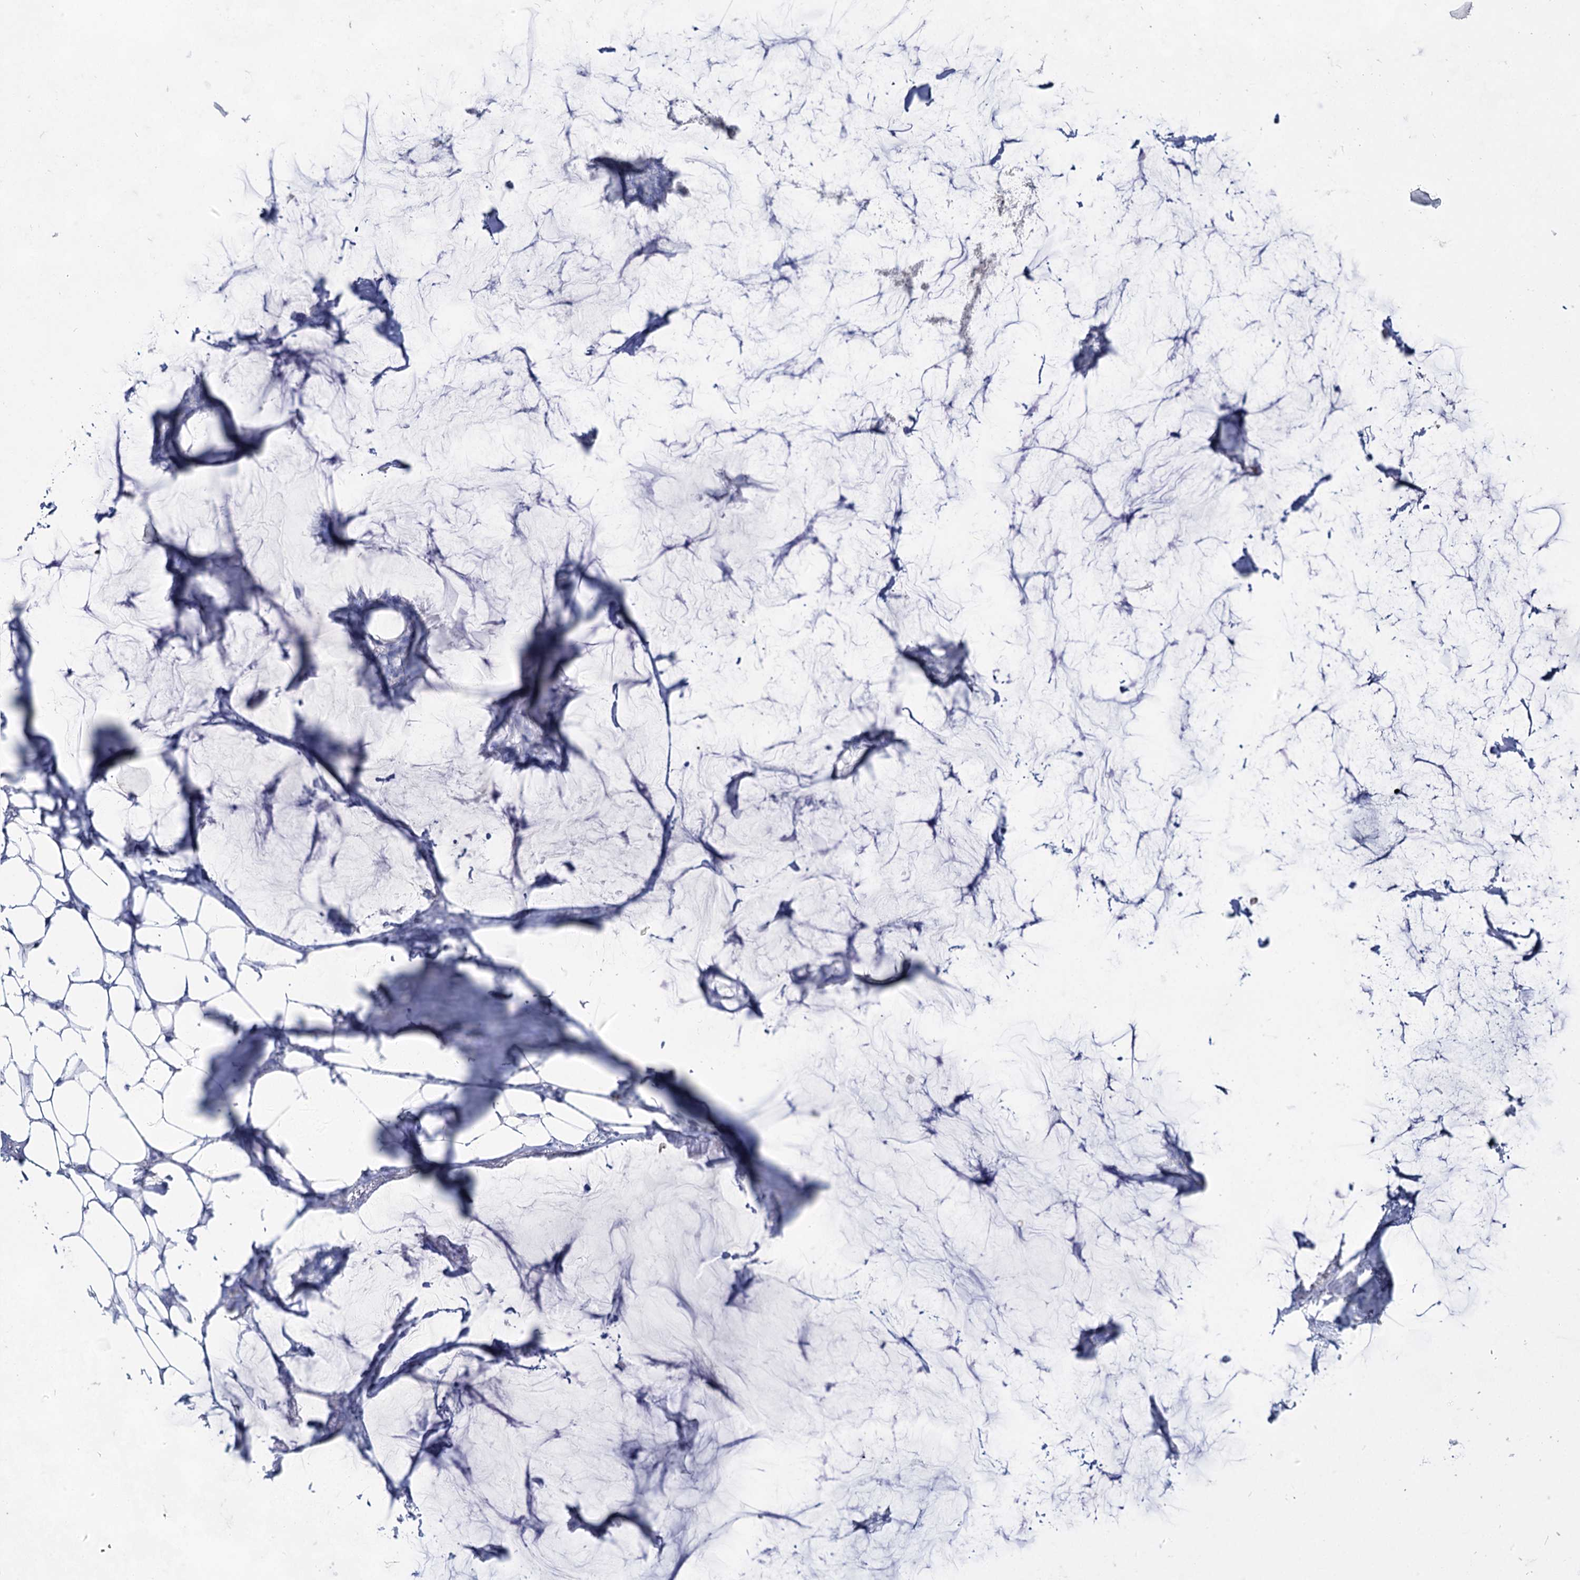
{"staining": {"intensity": "negative", "quantity": "none", "location": "none"}, "tissue": "breast cancer", "cell_type": "Tumor cells", "image_type": "cancer", "snomed": [{"axis": "morphology", "description": "Duct carcinoma"}, {"axis": "topography", "description": "Breast"}], "caption": "IHC micrograph of human breast cancer stained for a protein (brown), which displays no staining in tumor cells.", "gene": "ACRV1", "patient": {"sex": "female", "age": 93}}